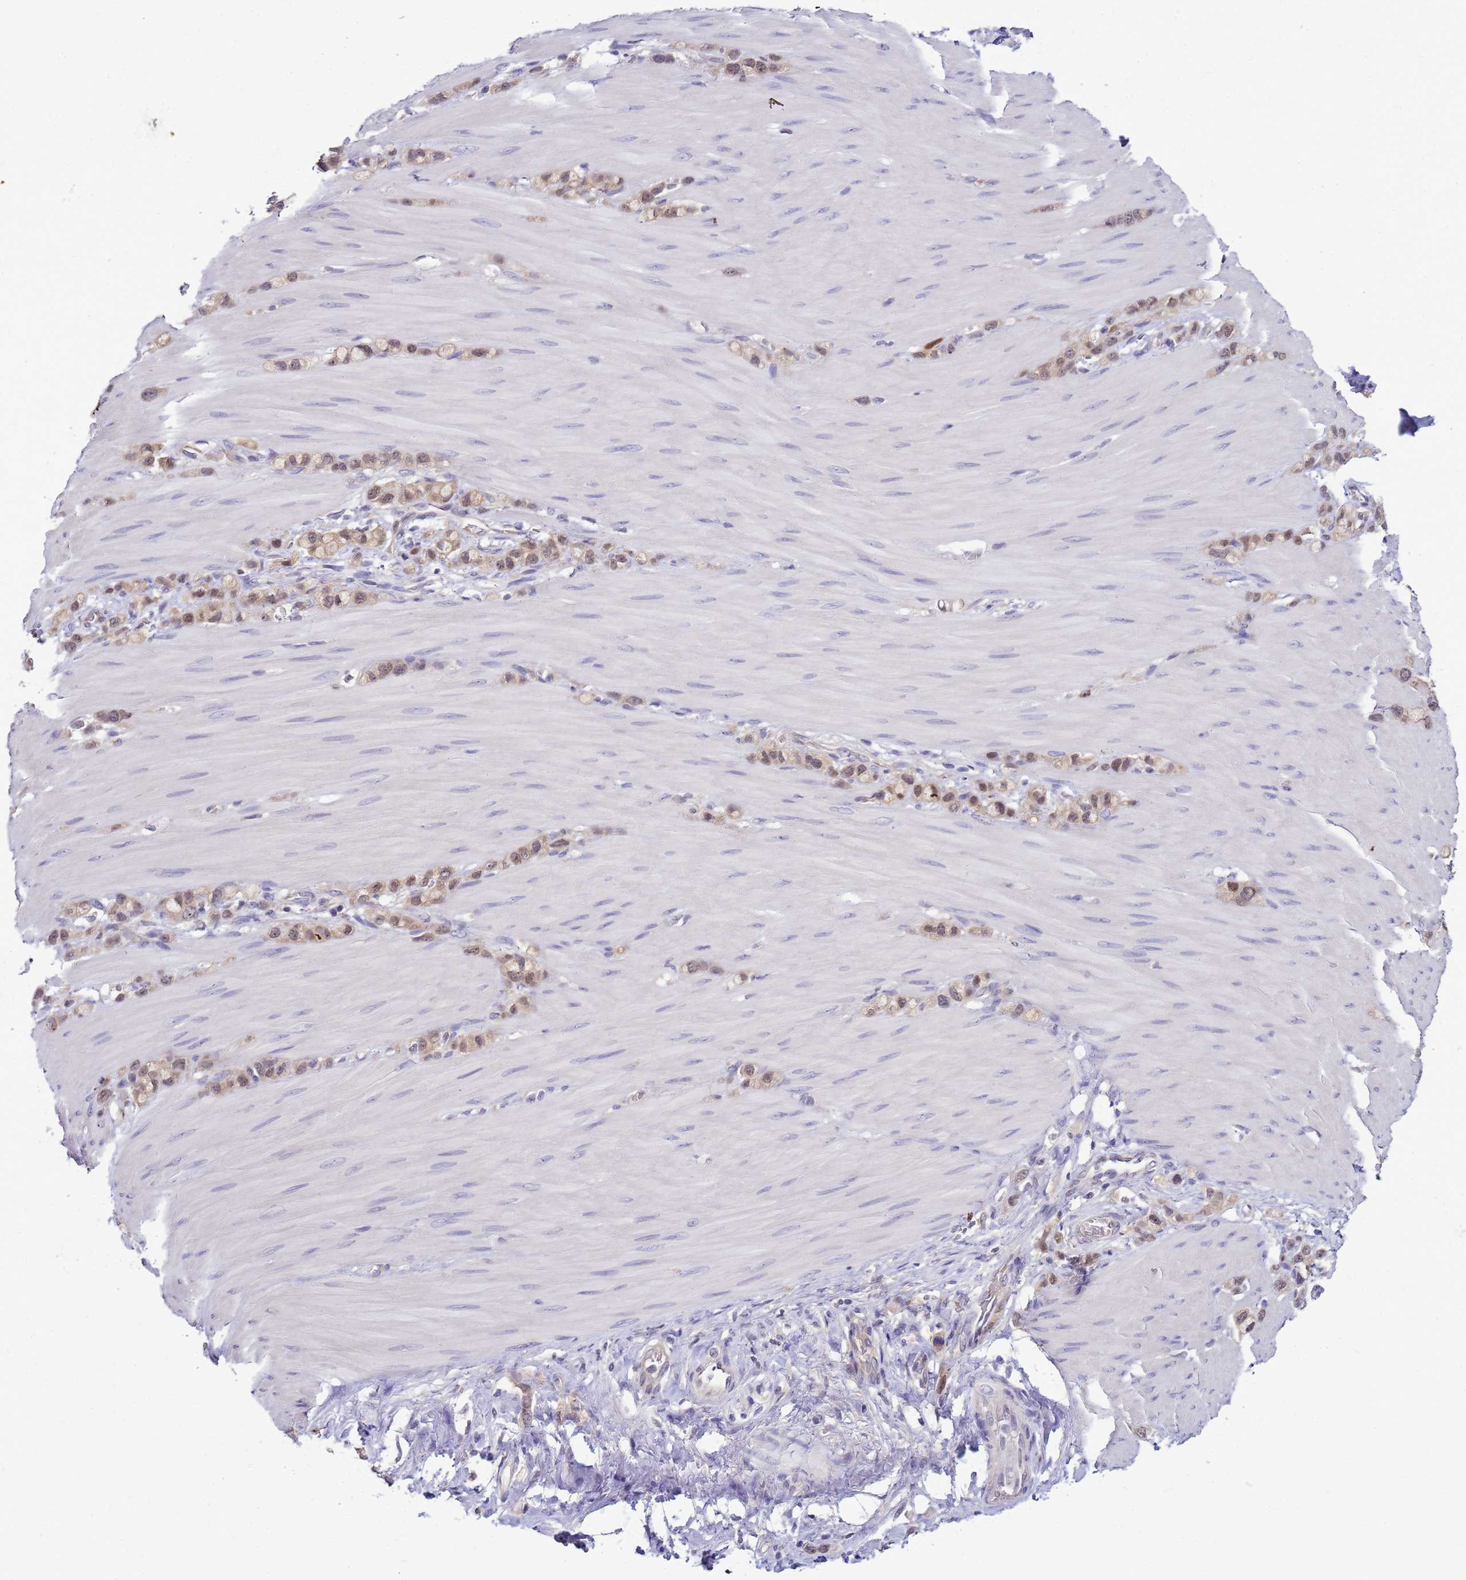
{"staining": {"intensity": "moderate", "quantity": ">75%", "location": "cytoplasmic/membranous,nuclear"}, "tissue": "stomach cancer", "cell_type": "Tumor cells", "image_type": "cancer", "snomed": [{"axis": "morphology", "description": "Adenocarcinoma, NOS"}, {"axis": "topography", "description": "Stomach"}], "caption": "Moderate cytoplasmic/membranous and nuclear staining is present in about >75% of tumor cells in stomach cancer. Immunohistochemistry (ihc) stains the protein of interest in brown and the nuclei are stained blue.", "gene": "DDI2", "patient": {"sex": "female", "age": 65}}